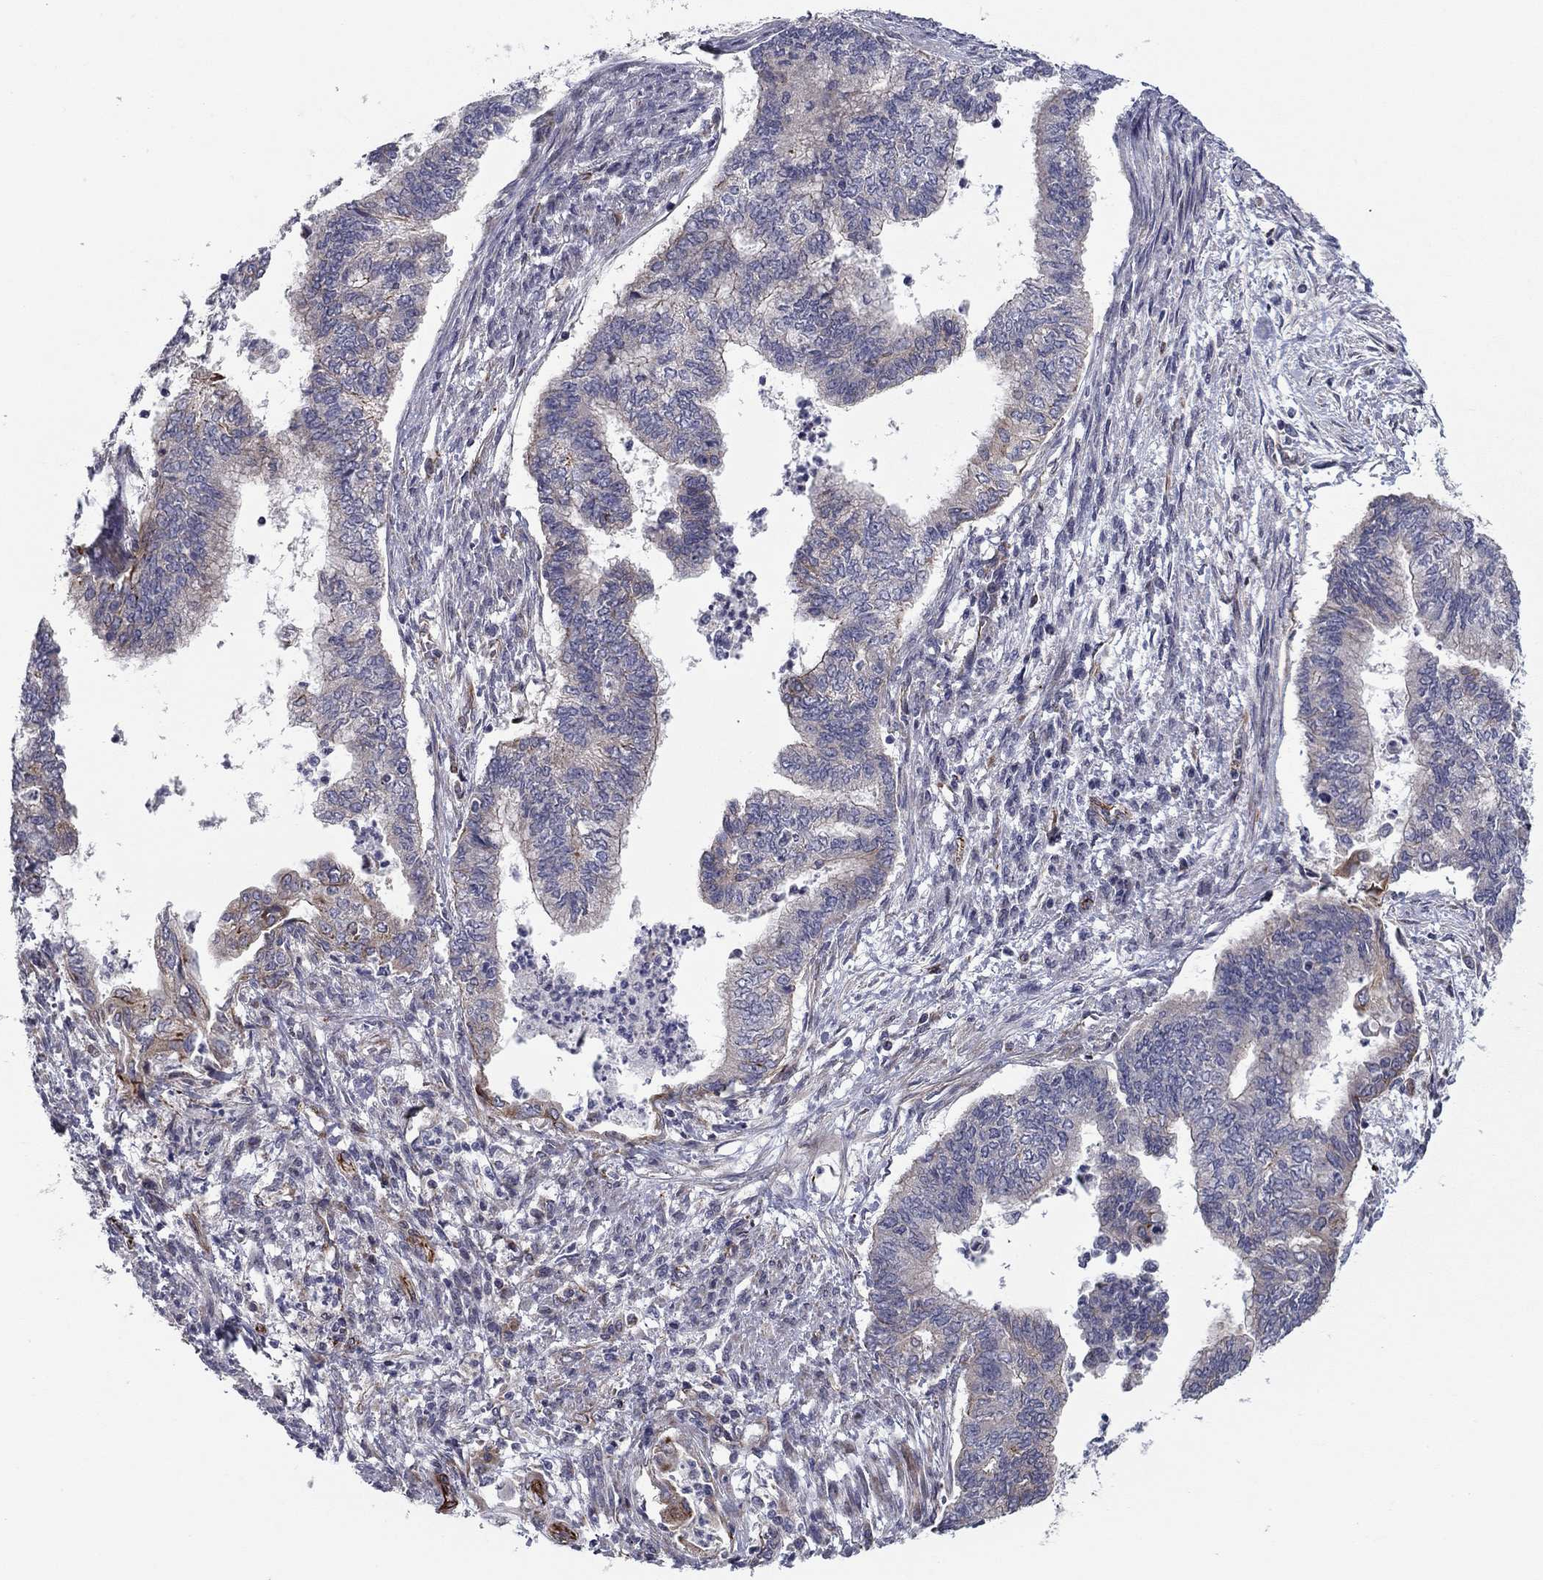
{"staining": {"intensity": "negative", "quantity": "none", "location": "none"}, "tissue": "endometrial cancer", "cell_type": "Tumor cells", "image_type": "cancer", "snomed": [{"axis": "morphology", "description": "Adenocarcinoma, NOS"}, {"axis": "topography", "description": "Endometrium"}], "caption": "Tumor cells are negative for protein expression in human endometrial adenocarcinoma.", "gene": "CLSTN1", "patient": {"sex": "female", "age": 65}}